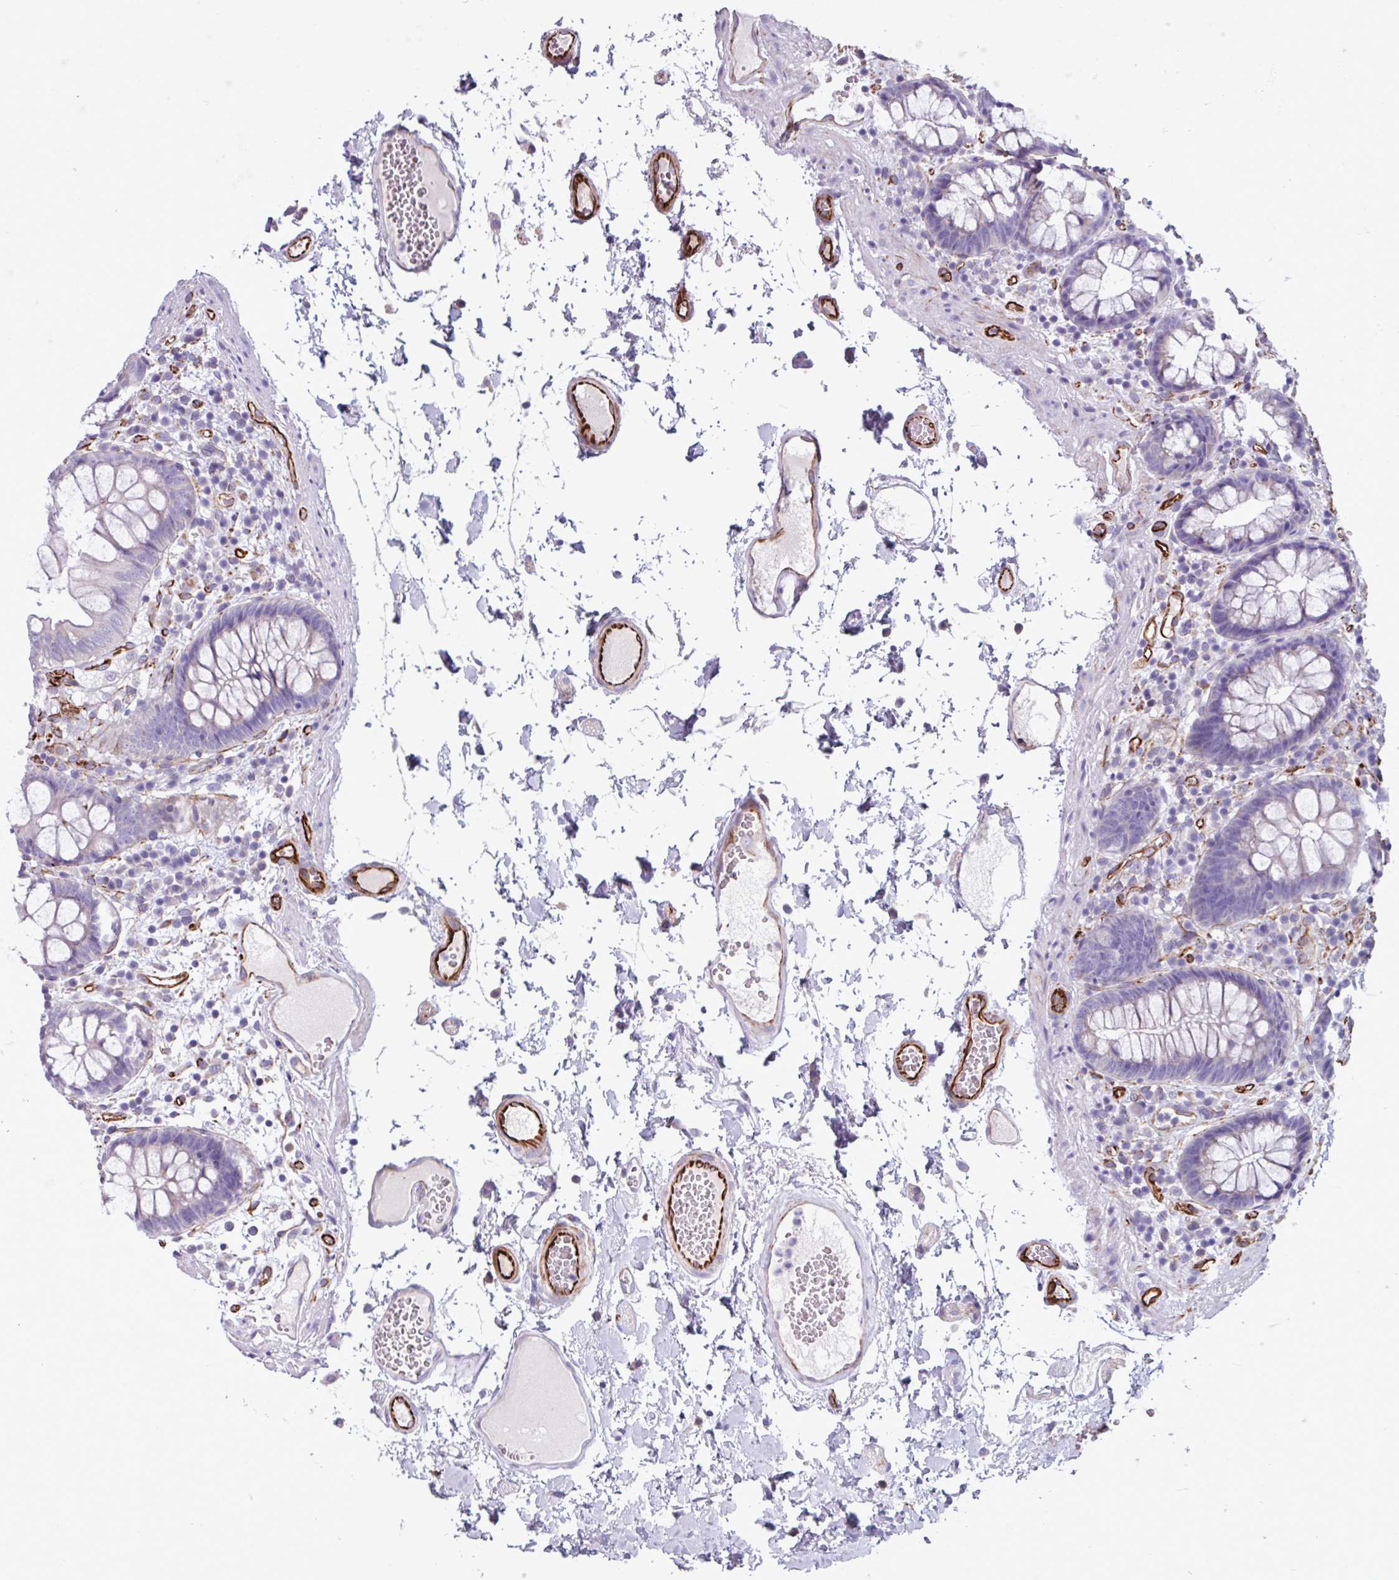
{"staining": {"intensity": "strong", "quantity": ">75%", "location": "cytoplasmic/membranous"}, "tissue": "colon", "cell_type": "Endothelial cells", "image_type": "normal", "snomed": [{"axis": "morphology", "description": "Normal tissue, NOS"}, {"axis": "topography", "description": "Colon"}], "caption": "Immunohistochemical staining of normal colon reveals high levels of strong cytoplasmic/membranous expression in about >75% of endothelial cells.", "gene": "BTD", "patient": {"sex": "male", "age": 84}}